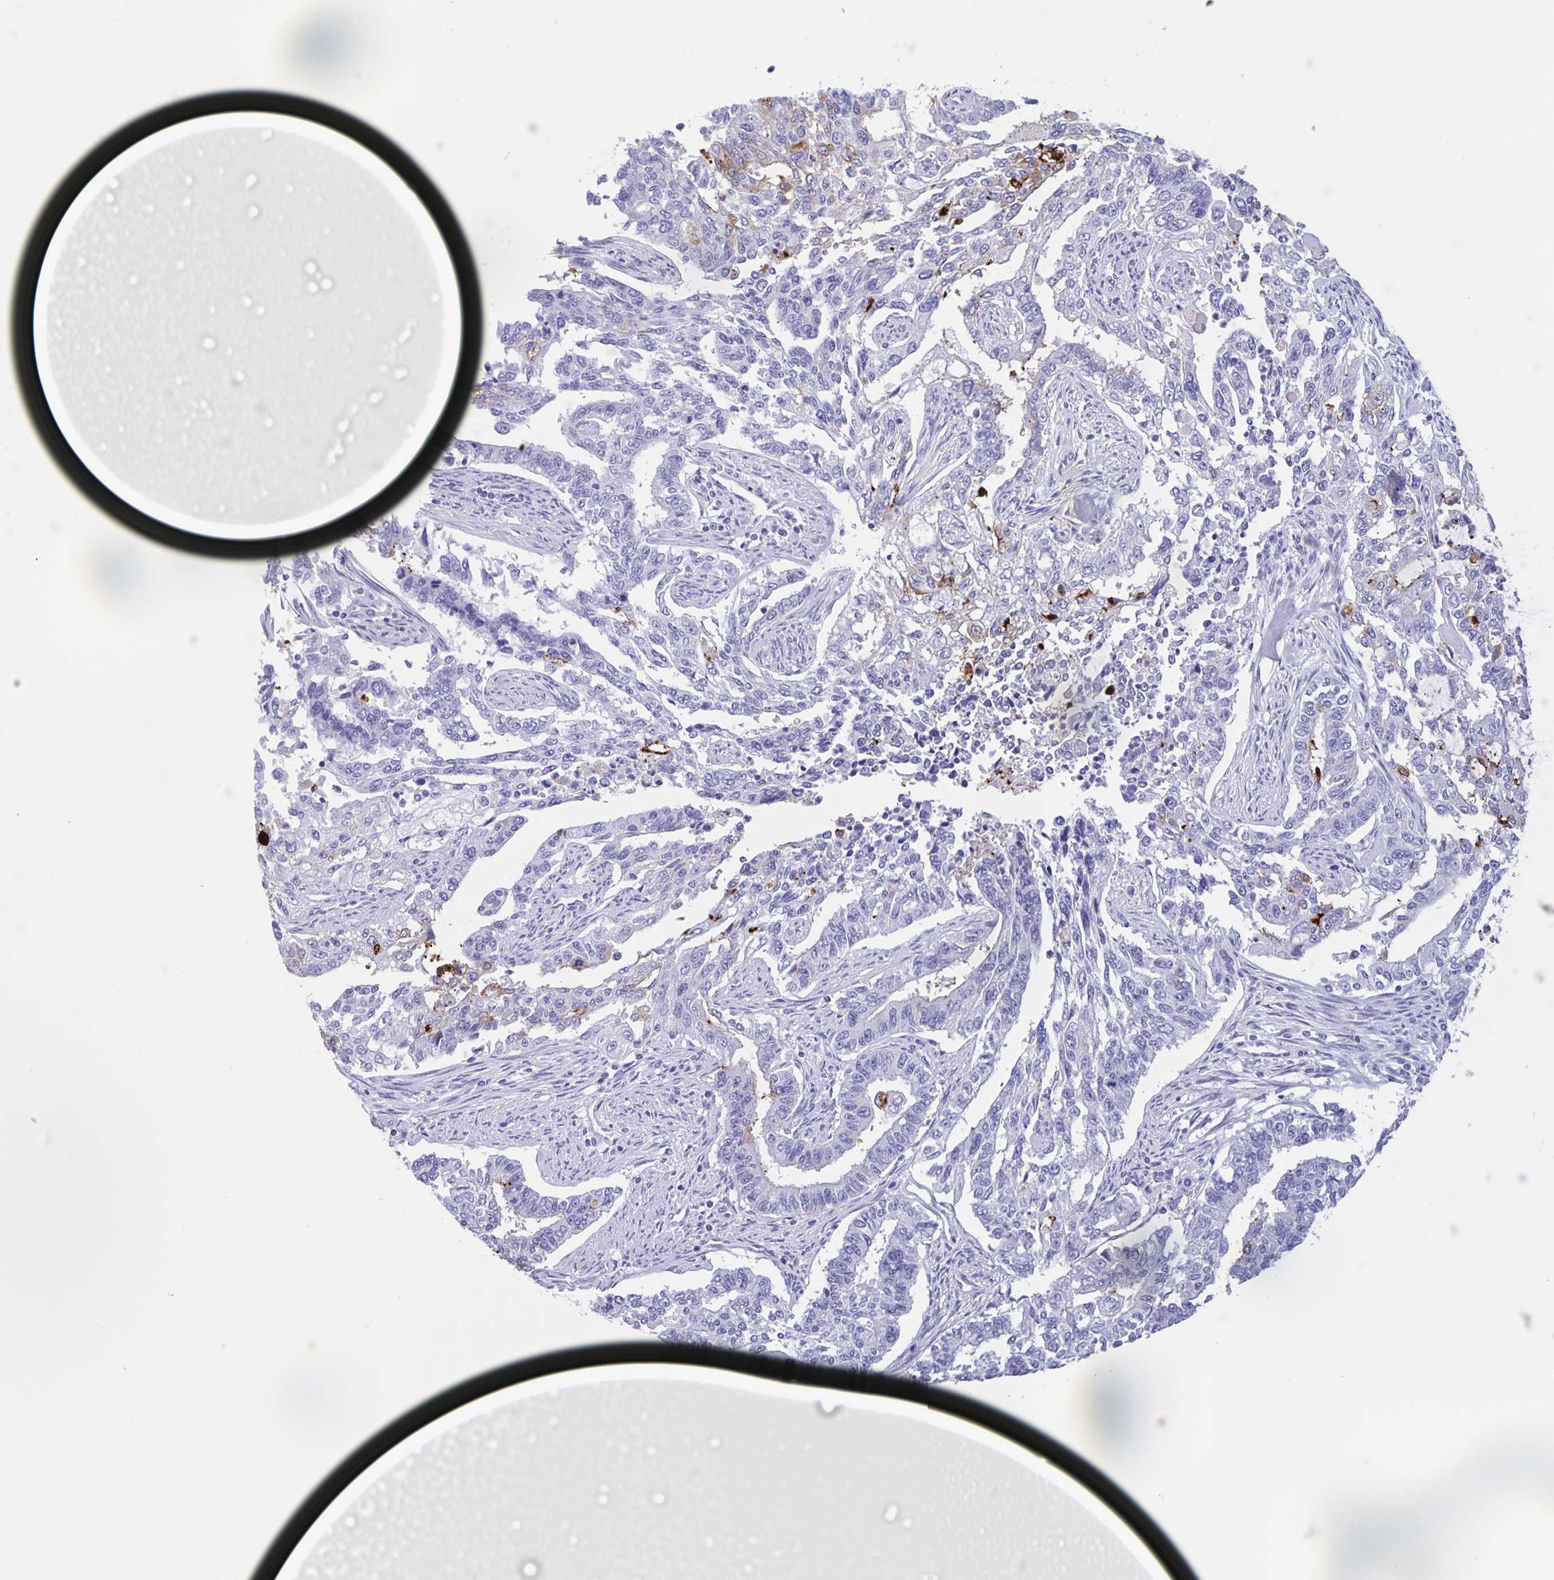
{"staining": {"intensity": "negative", "quantity": "none", "location": "none"}, "tissue": "endometrial cancer", "cell_type": "Tumor cells", "image_type": "cancer", "snomed": [{"axis": "morphology", "description": "Adenocarcinoma, NOS"}, {"axis": "topography", "description": "Uterus"}], "caption": "This is an immunohistochemistry (IHC) image of human endometrial adenocarcinoma. There is no expression in tumor cells.", "gene": "DMBT1", "patient": {"sex": "female", "age": 59}}